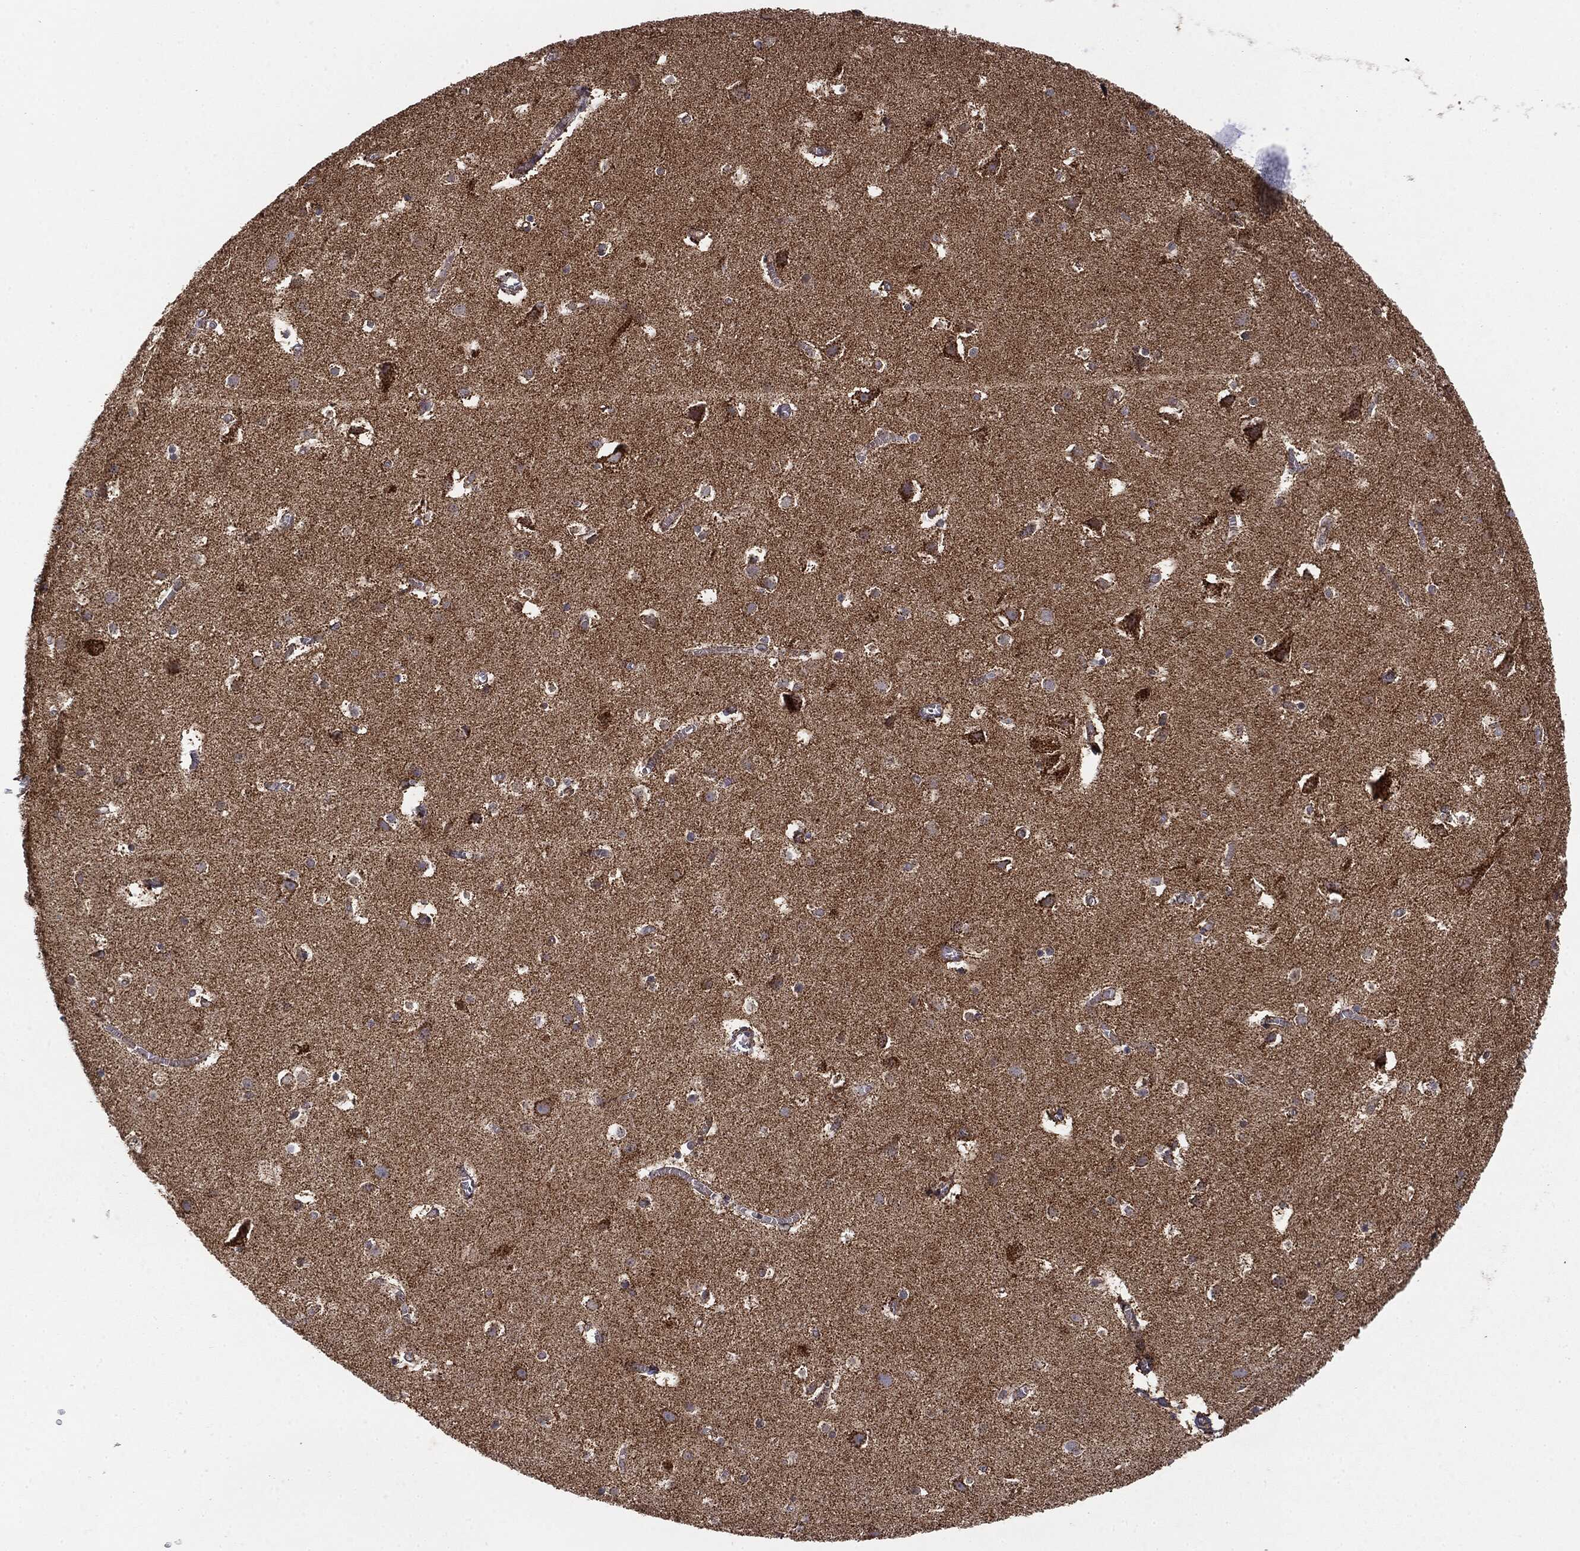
{"staining": {"intensity": "negative", "quantity": "none", "location": "none"}, "tissue": "cerebral cortex", "cell_type": "Endothelial cells", "image_type": "normal", "snomed": [{"axis": "morphology", "description": "Normal tissue, NOS"}, {"axis": "topography", "description": "Cerebral cortex"}], "caption": "IHC image of unremarkable cerebral cortex: cerebral cortex stained with DAB reveals no significant protein positivity in endothelial cells.", "gene": "MTOR", "patient": {"sex": "male", "age": 59}}